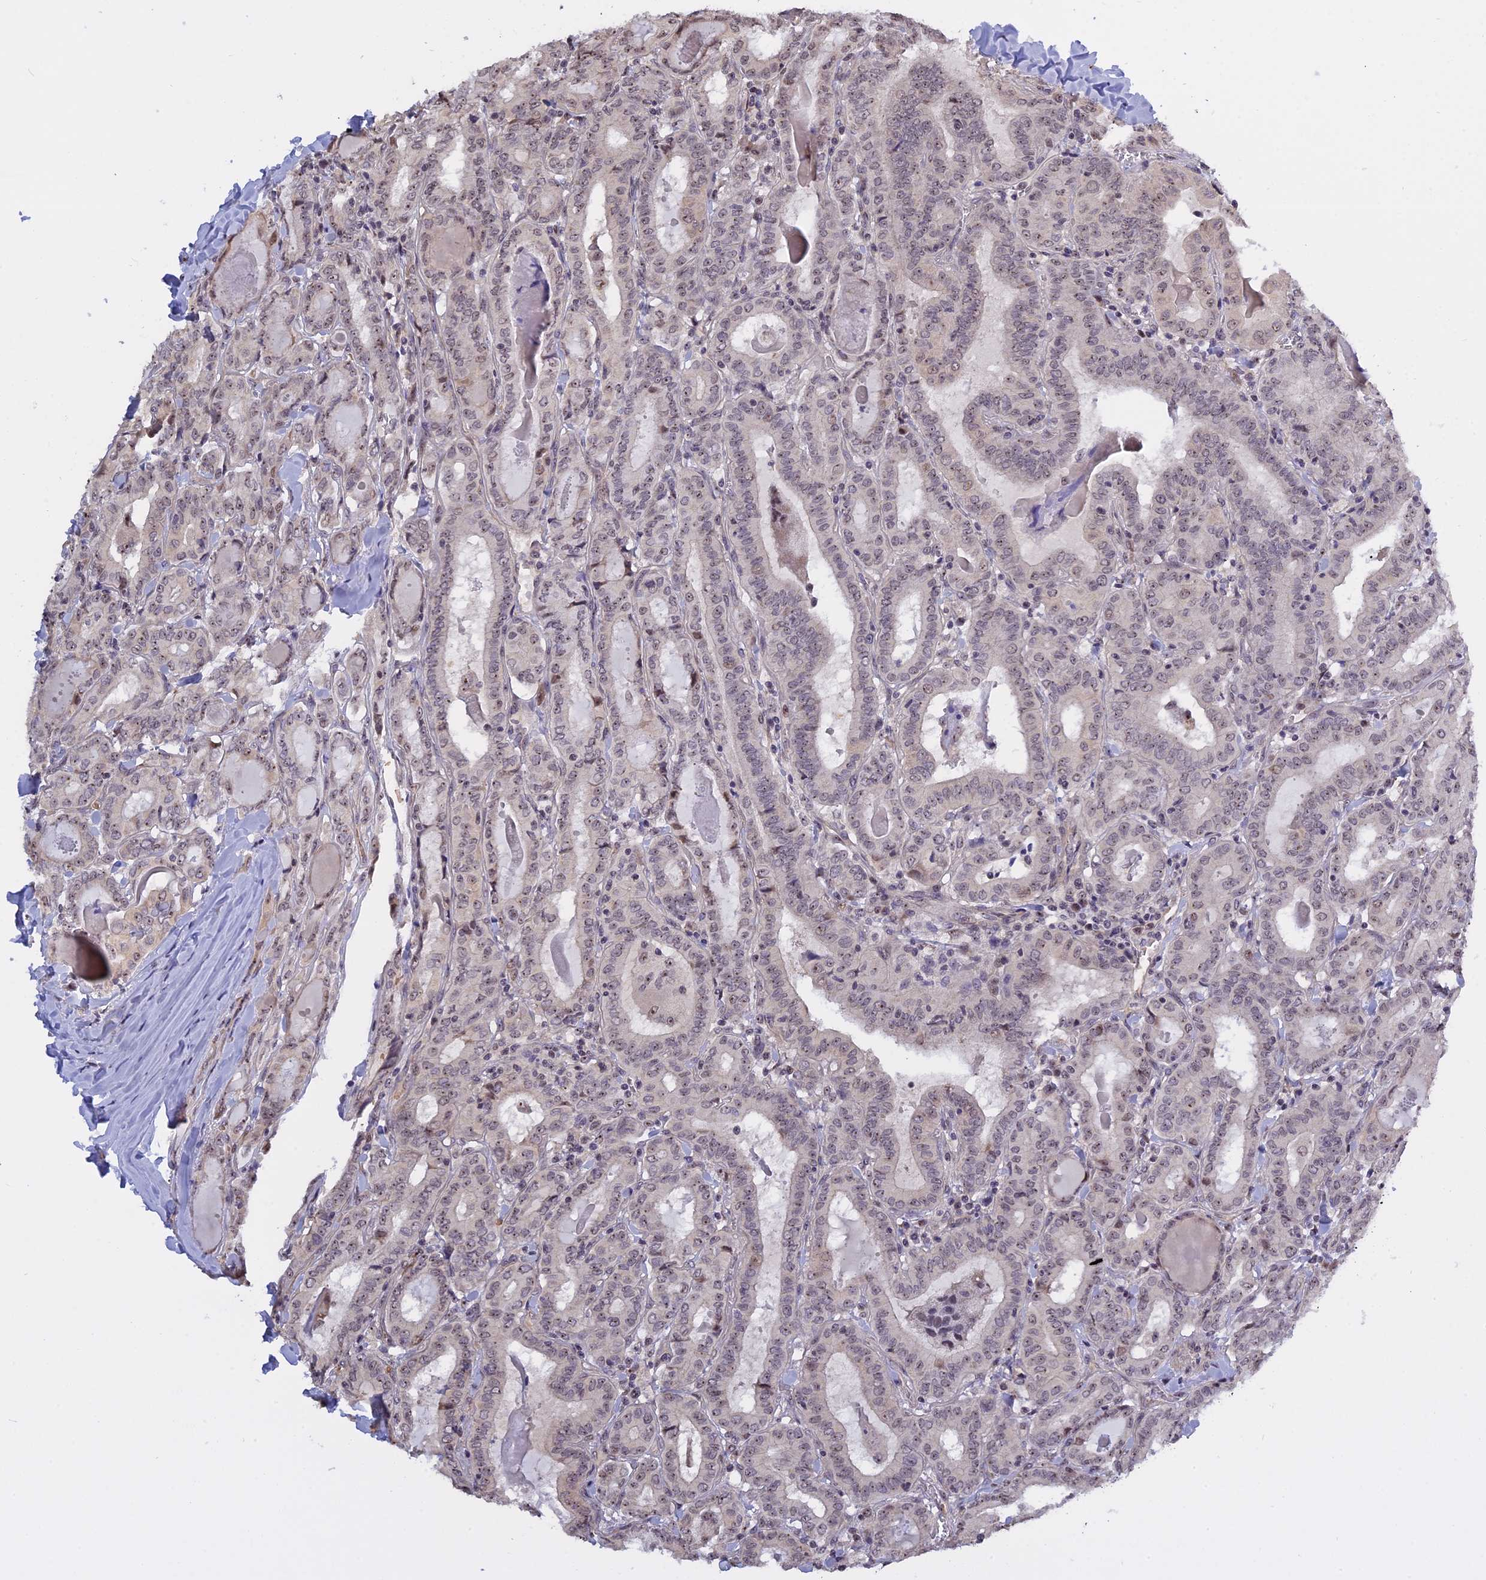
{"staining": {"intensity": "weak", "quantity": "<25%", "location": "nuclear"}, "tissue": "thyroid cancer", "cell_type": "Tumor cells", "image_type": "cancer", "snomed": [{"axis": "morphology", "description": "Papillary adenocarcinoma, NOS"}, {"axis": "topography", "description": "Thyroid gland"}], "caption": "The histopathology image demonstrates no significant expression in tumor cells of papillary adenocarcinoma (thyroid).", "gene": "MGA", "patient": {"sex": "female", "age": 72}}